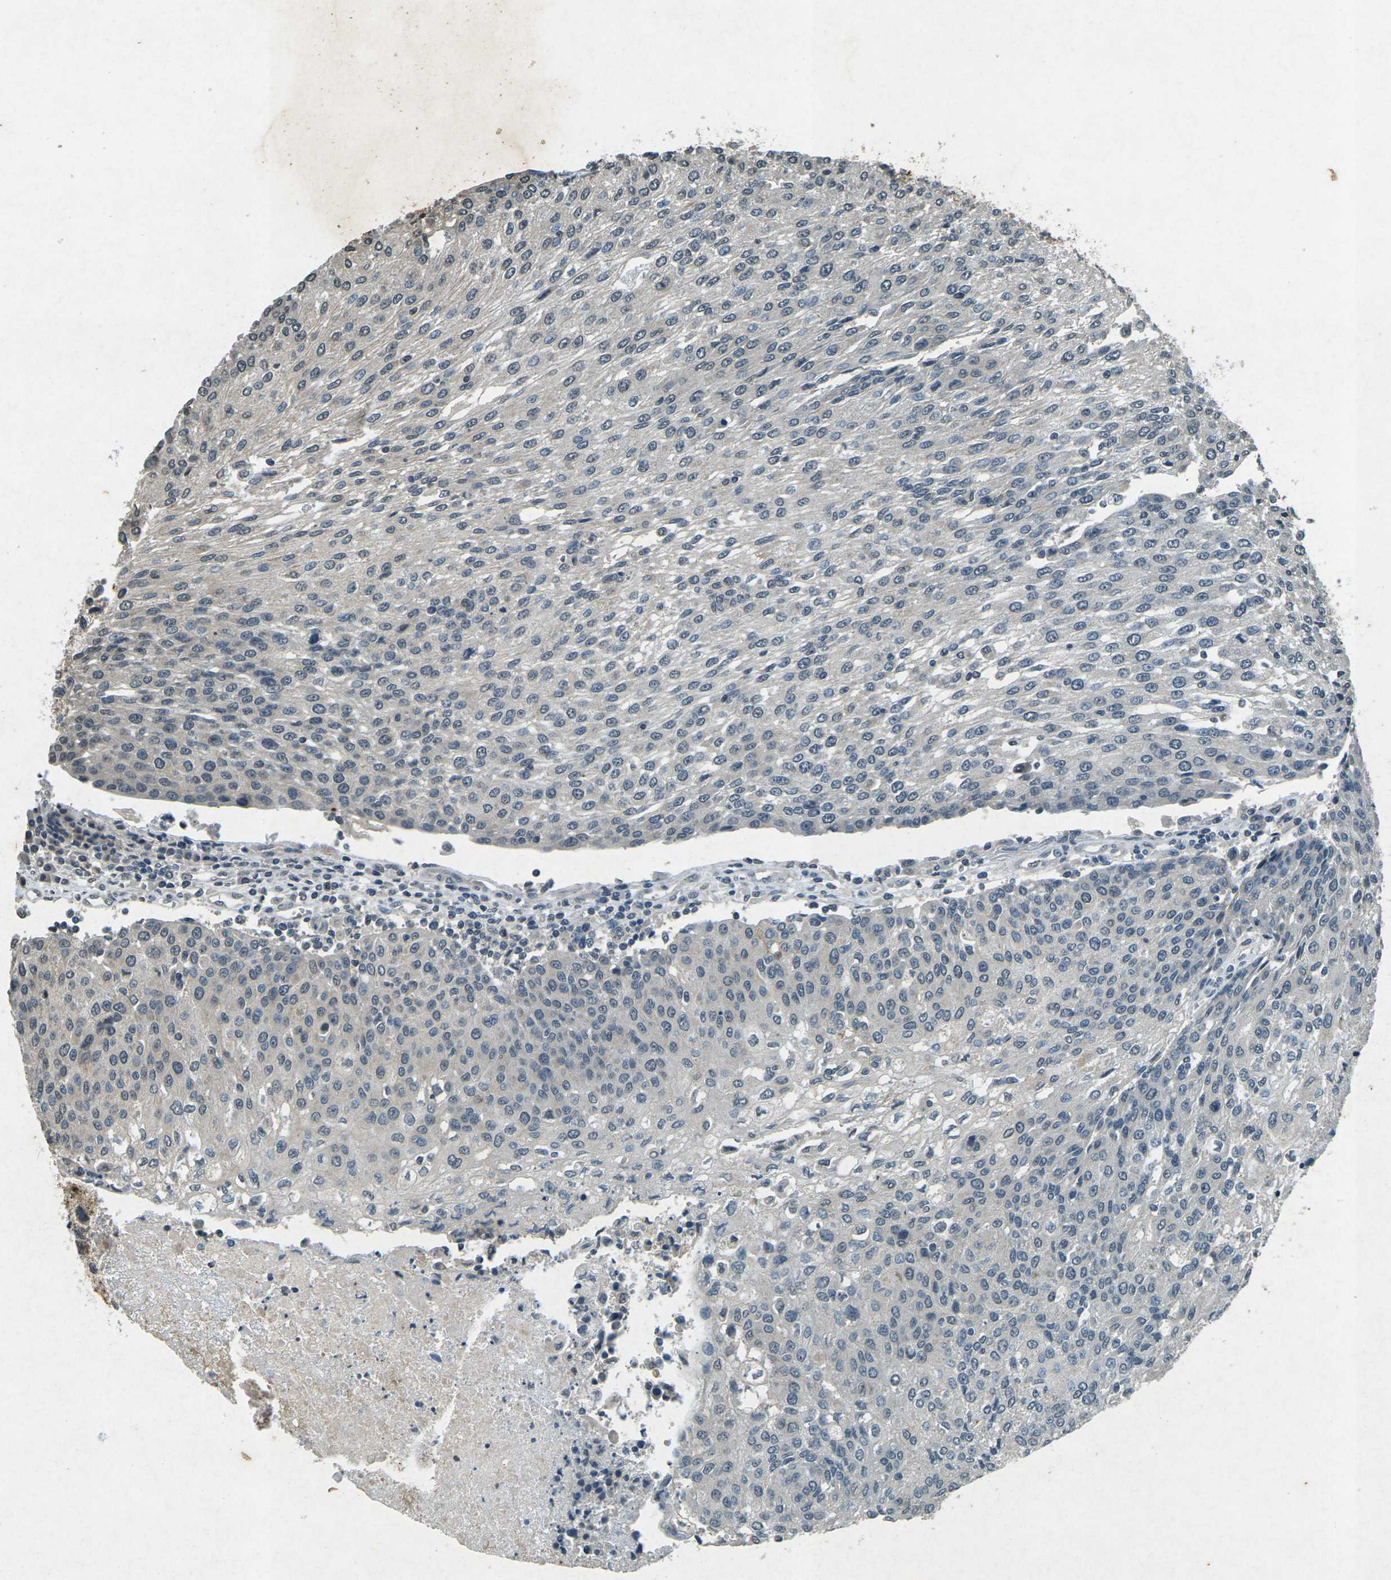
{"staining": {"intensity": "negative", "quantity": "none", "location": "none"}, "tissue": "urothelial cancer", "cell_type": "Tumor cells", "image_type": "cancer", "snomed": [{"axis": "morphology", "description": "Urothelial carcinoma, High grade"}, {"axis": "topography", "description": "Urinary bladder"}], "caption": "High magnification brightfield microscopy of urothelial cancer stained with DAB (3,3'-diaminobenzidine) (brown) and counterstained with hematoxylin (blue): tumor cells show no significant positivity.", "gene": "PDE2A", "patient": {"sex": "female", "age": 85}}